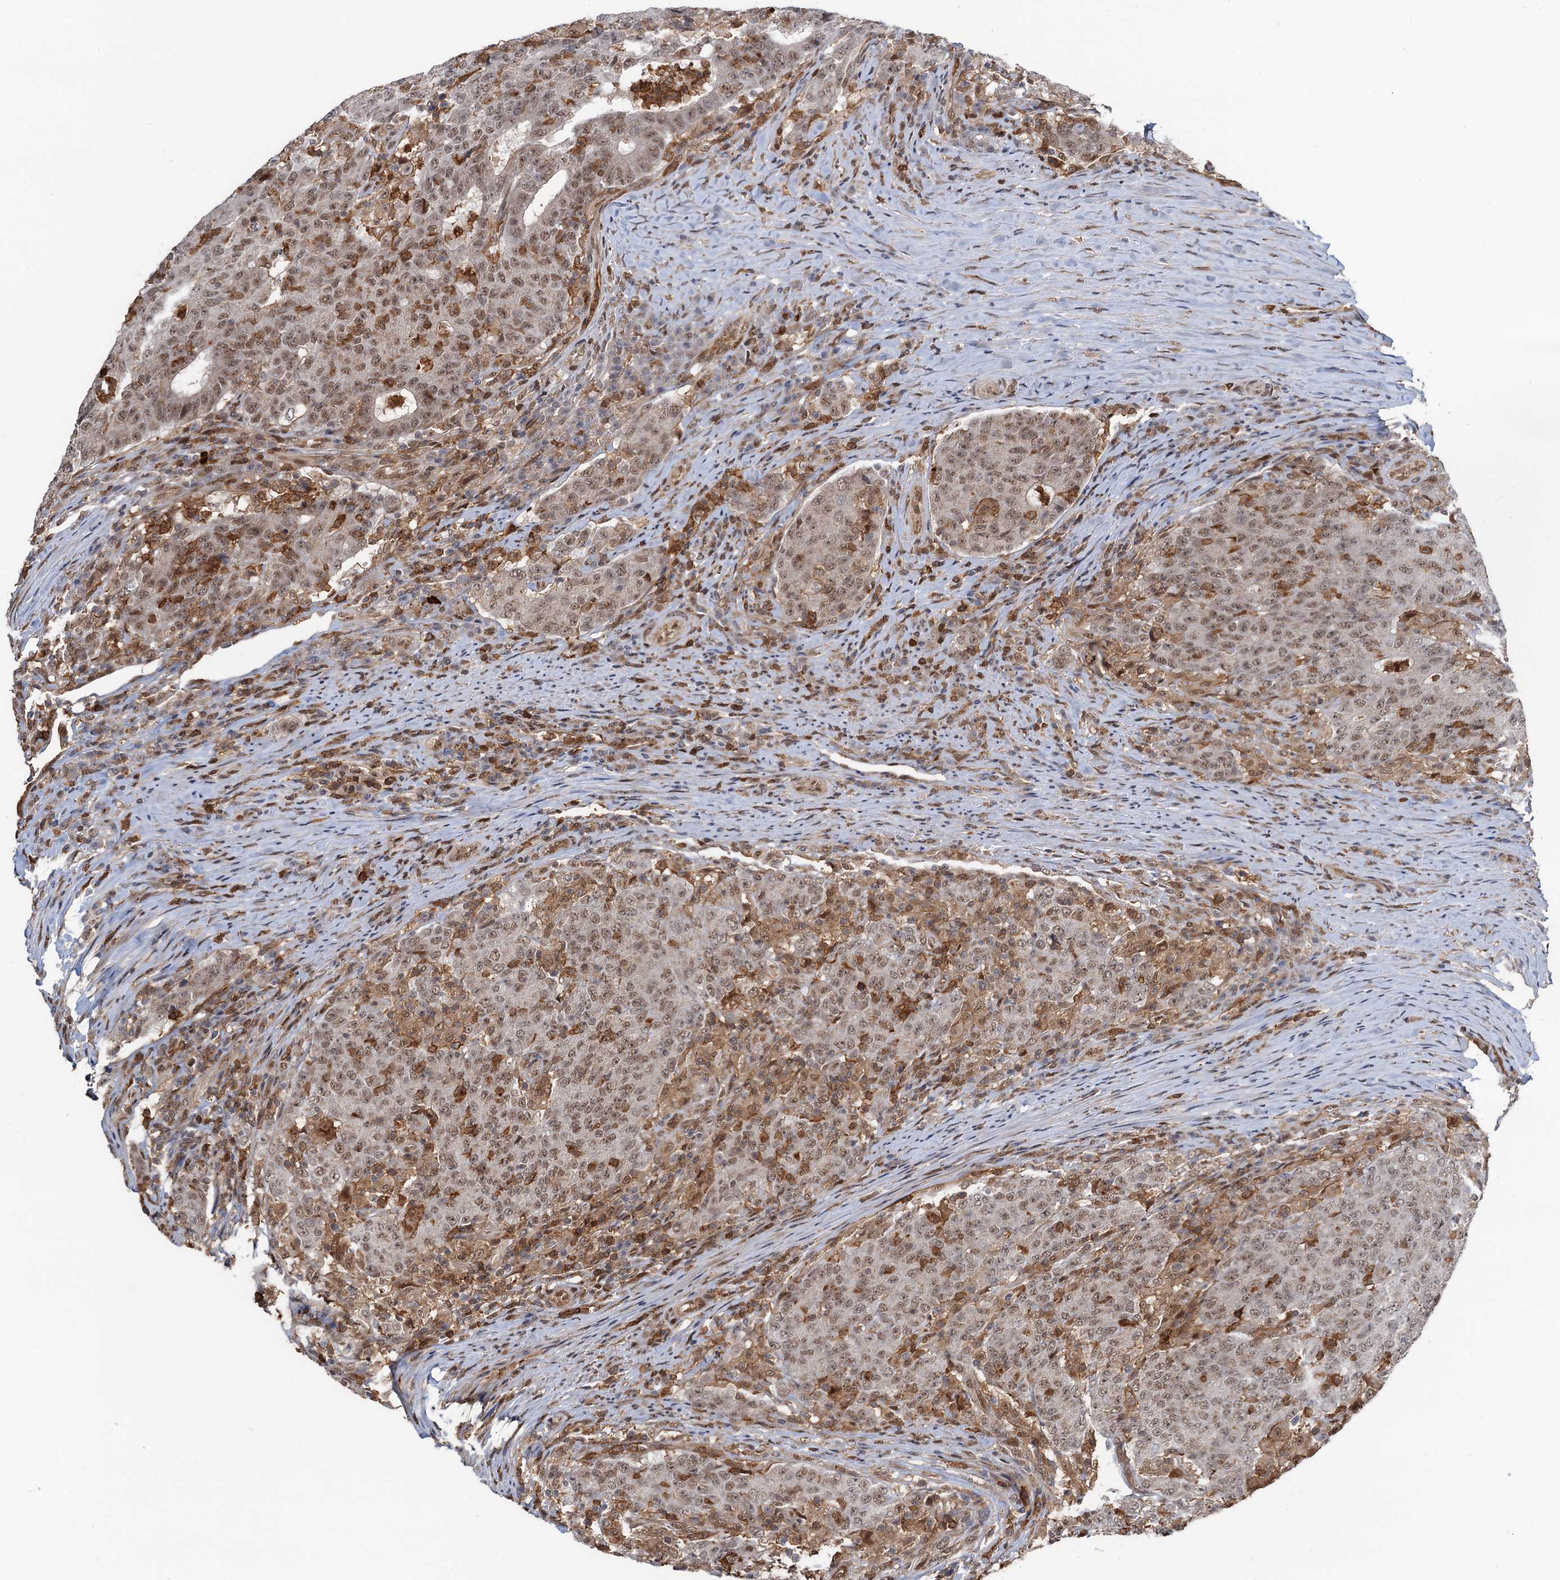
{"staining": {"intensity": "moderate", "quantity": ">75%", "location": "nuclear"}, "tissue": "colorectal cancer", "cell_type": "Tumor cells", "image_type": "cancer", "snomed": [{"axis": "morphology", "description": "Adenocarcinoma, NOS"}, {"axis": "topography", "description": "Colon"}], "caption": "Colorectal adenocarcinoma stained for a protein (brown) demonstrates moderate nuclear positive expression in about >75% of tumor cells.", "gene": "ZNF609", "patient": {"sex": "female", "age": 75}}